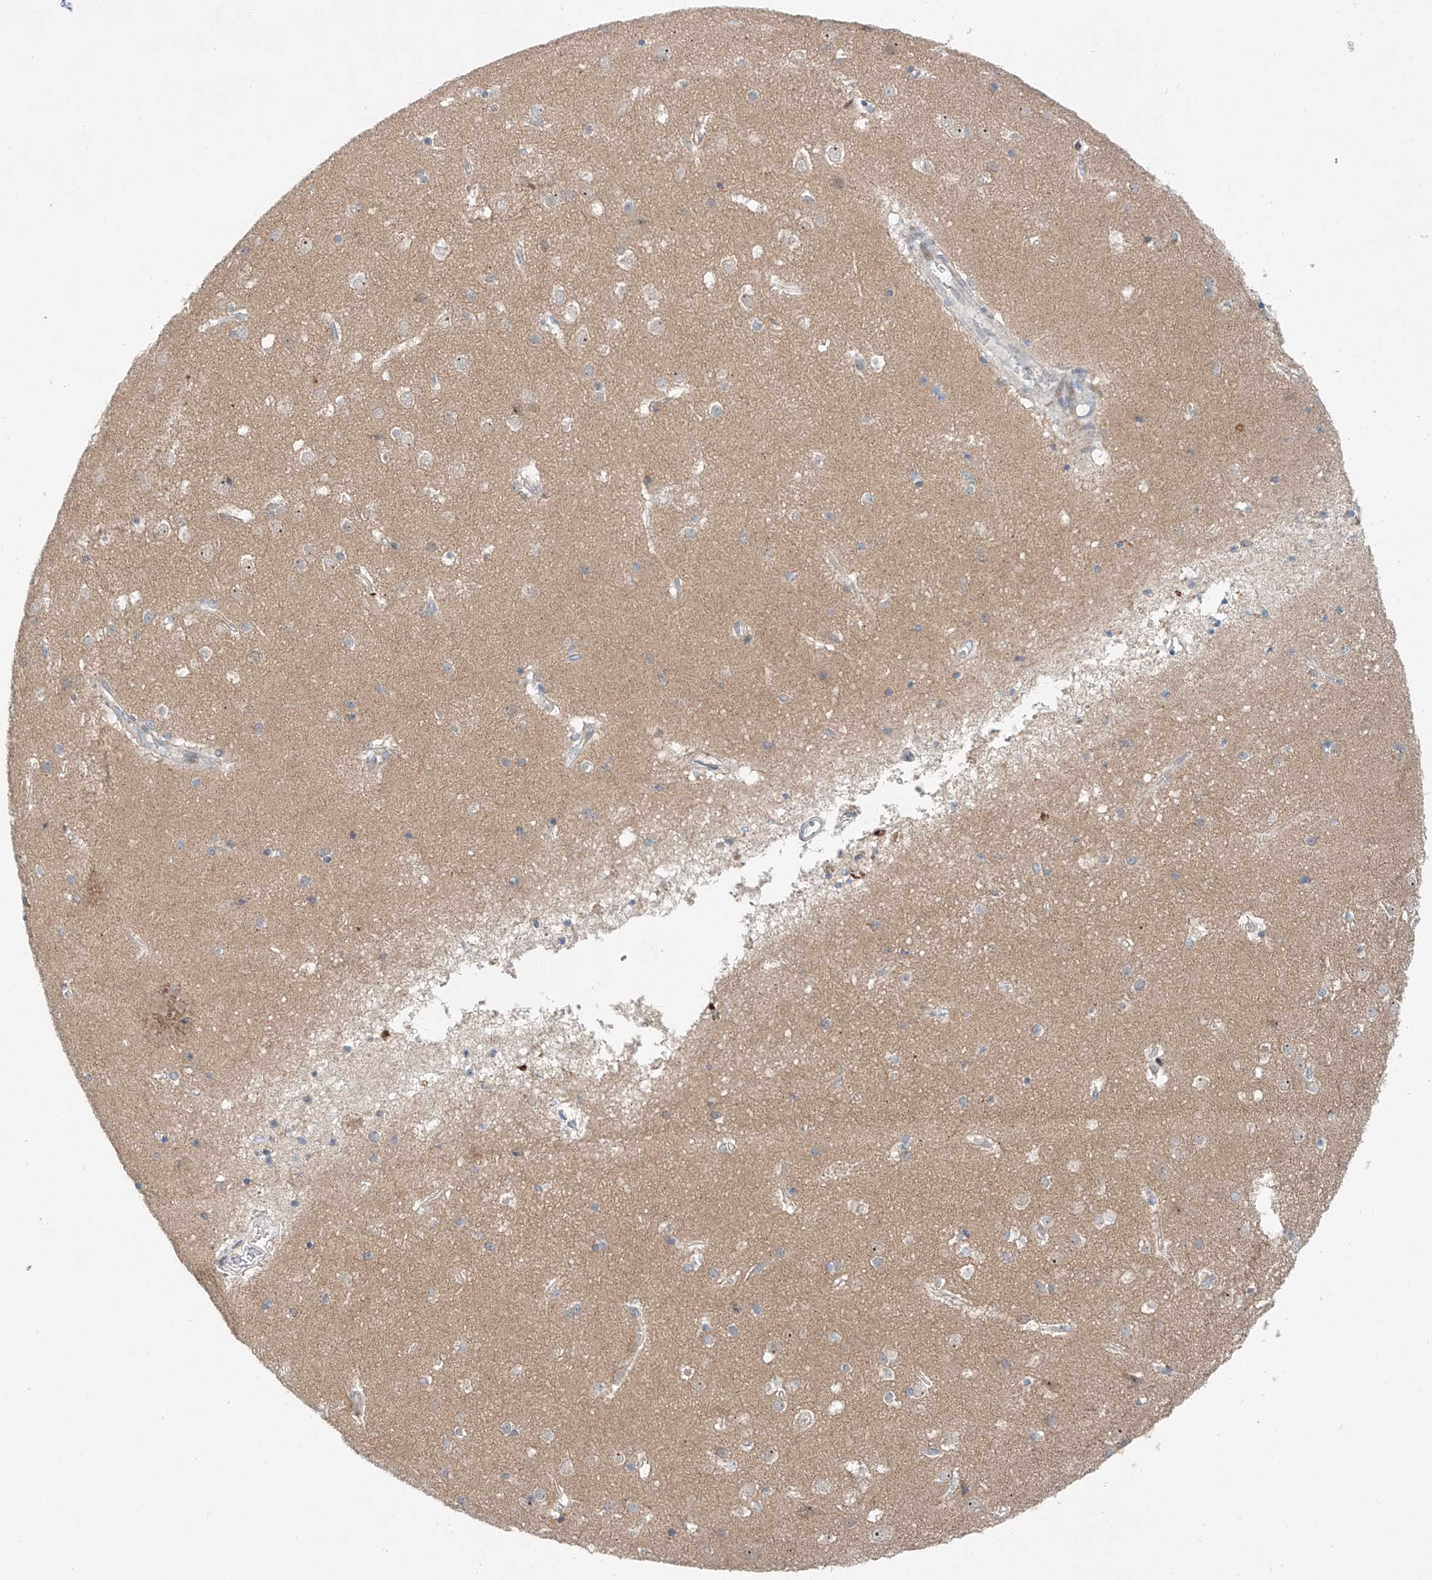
{"staining": {"intensity": "negative", "quantity": "none", "location": "none"}, "tissue": "cerebral cortex", "cell_type": "Endothelial cells", "image_type": "normal", "snomed": [{"axis": "morphology", "description": "Normal tissue, NOS"}, {"axis": "topography", "description": "Cerebral cortex"}], "caption": "This is an immunohistochemistry image of benign cerebral cortex. There is no staining in endothelial cells.", "gene": "CLDND1", "patient": {"sex": "male", "age": 54}}